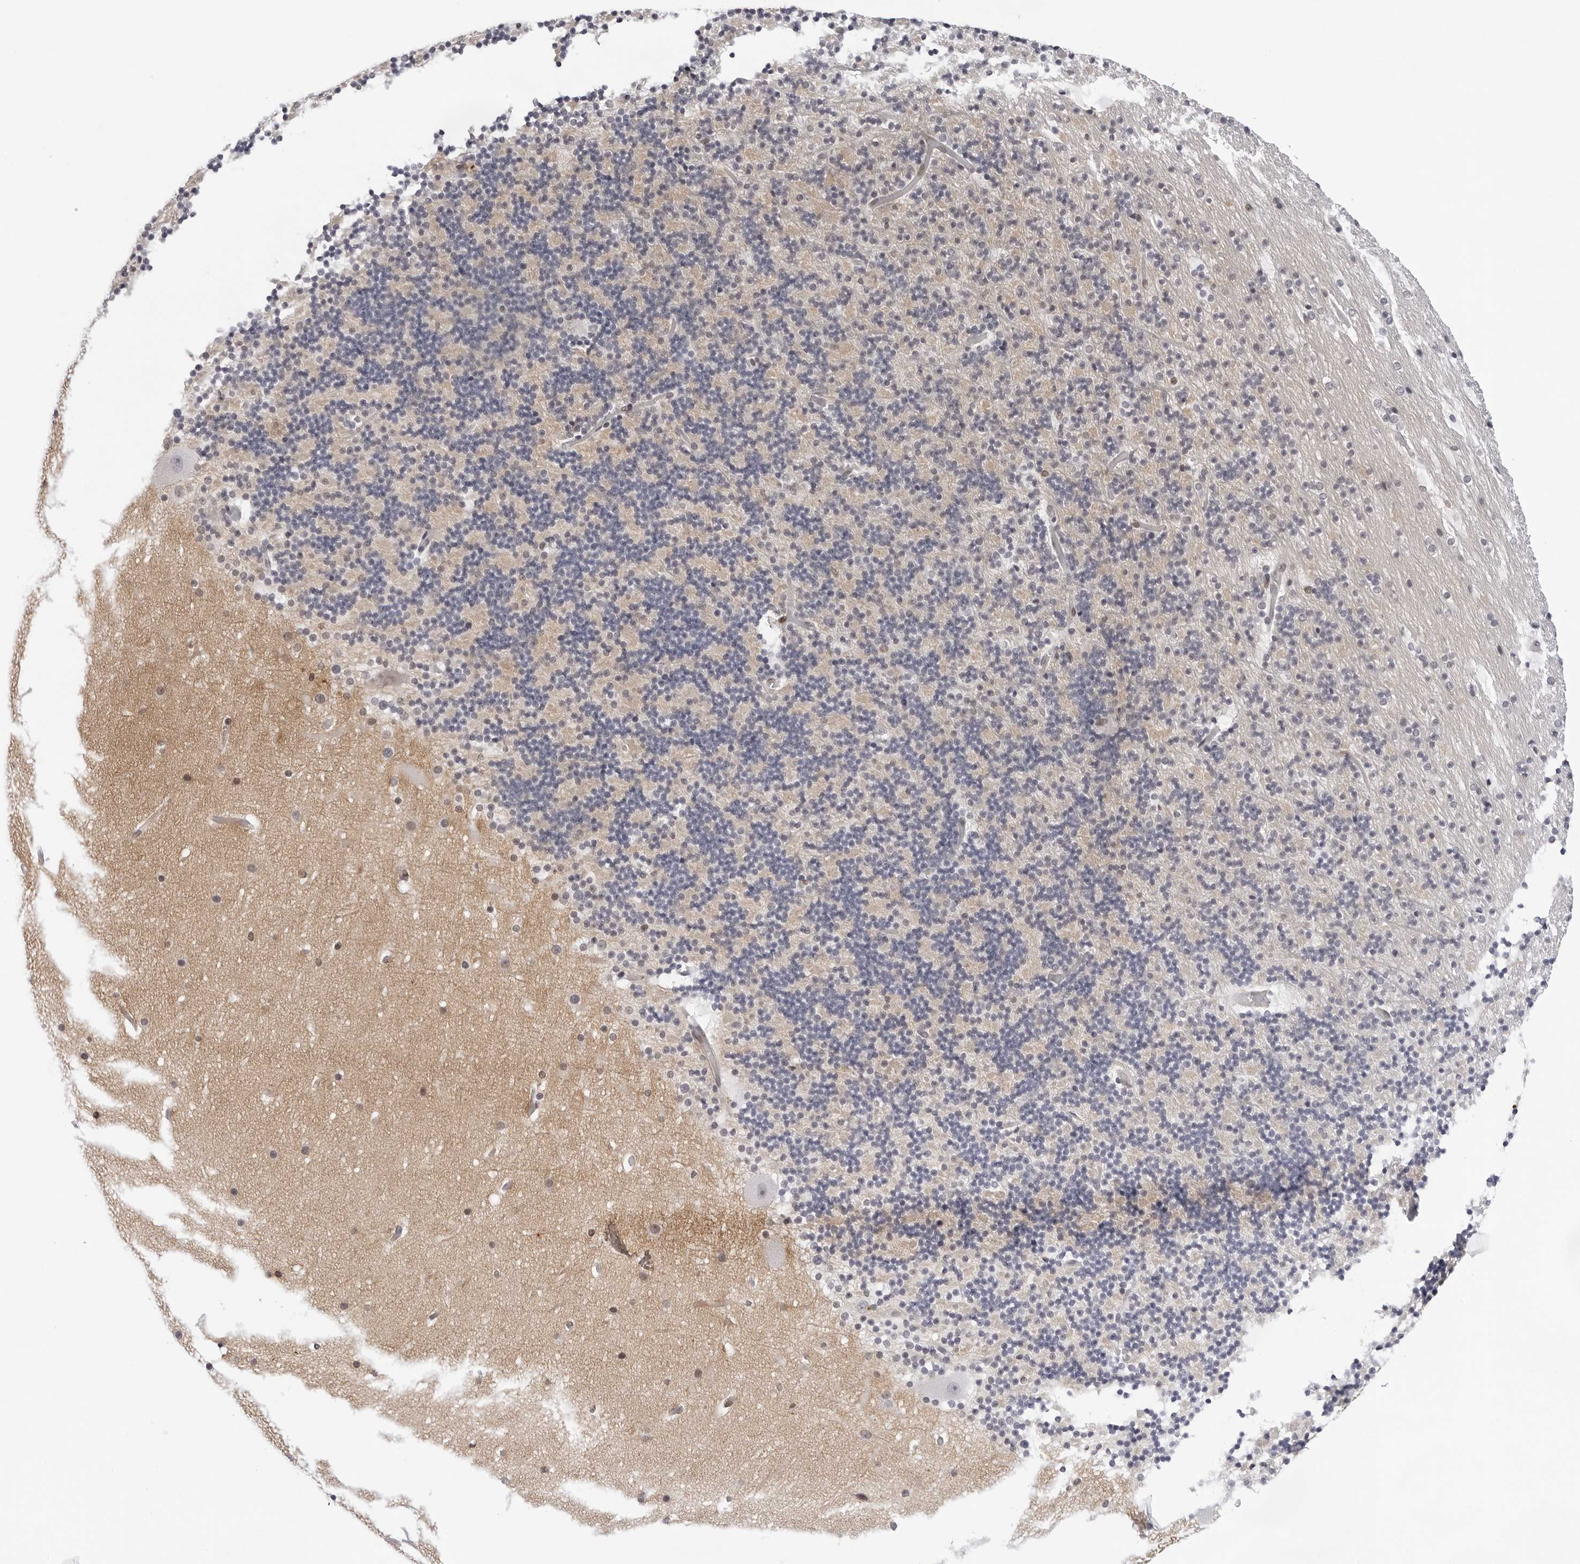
{"staining": {"intensity": "weak", "quantity": "25%-75%", "location": "nuclear"}, "tissue": "cerebellum", "cell_type": "Cells in granular layer", "image_type": "normal", "snomed": [{"axis": "morphology", "description": "Normal tissue, NOS"}, {"axis": "topography", "description": "Cerebellum"}], "caption": "IHC image of benign cerebellum: human cerebellum stained using immunohistochemistry demonstrates low levels of weak protein expression localized specifically in the nuclear of cells in granular layer, appearing as a nuclear brown color.", "gene": "OGG1", "patient": {"sex": "male", "age": 57}}